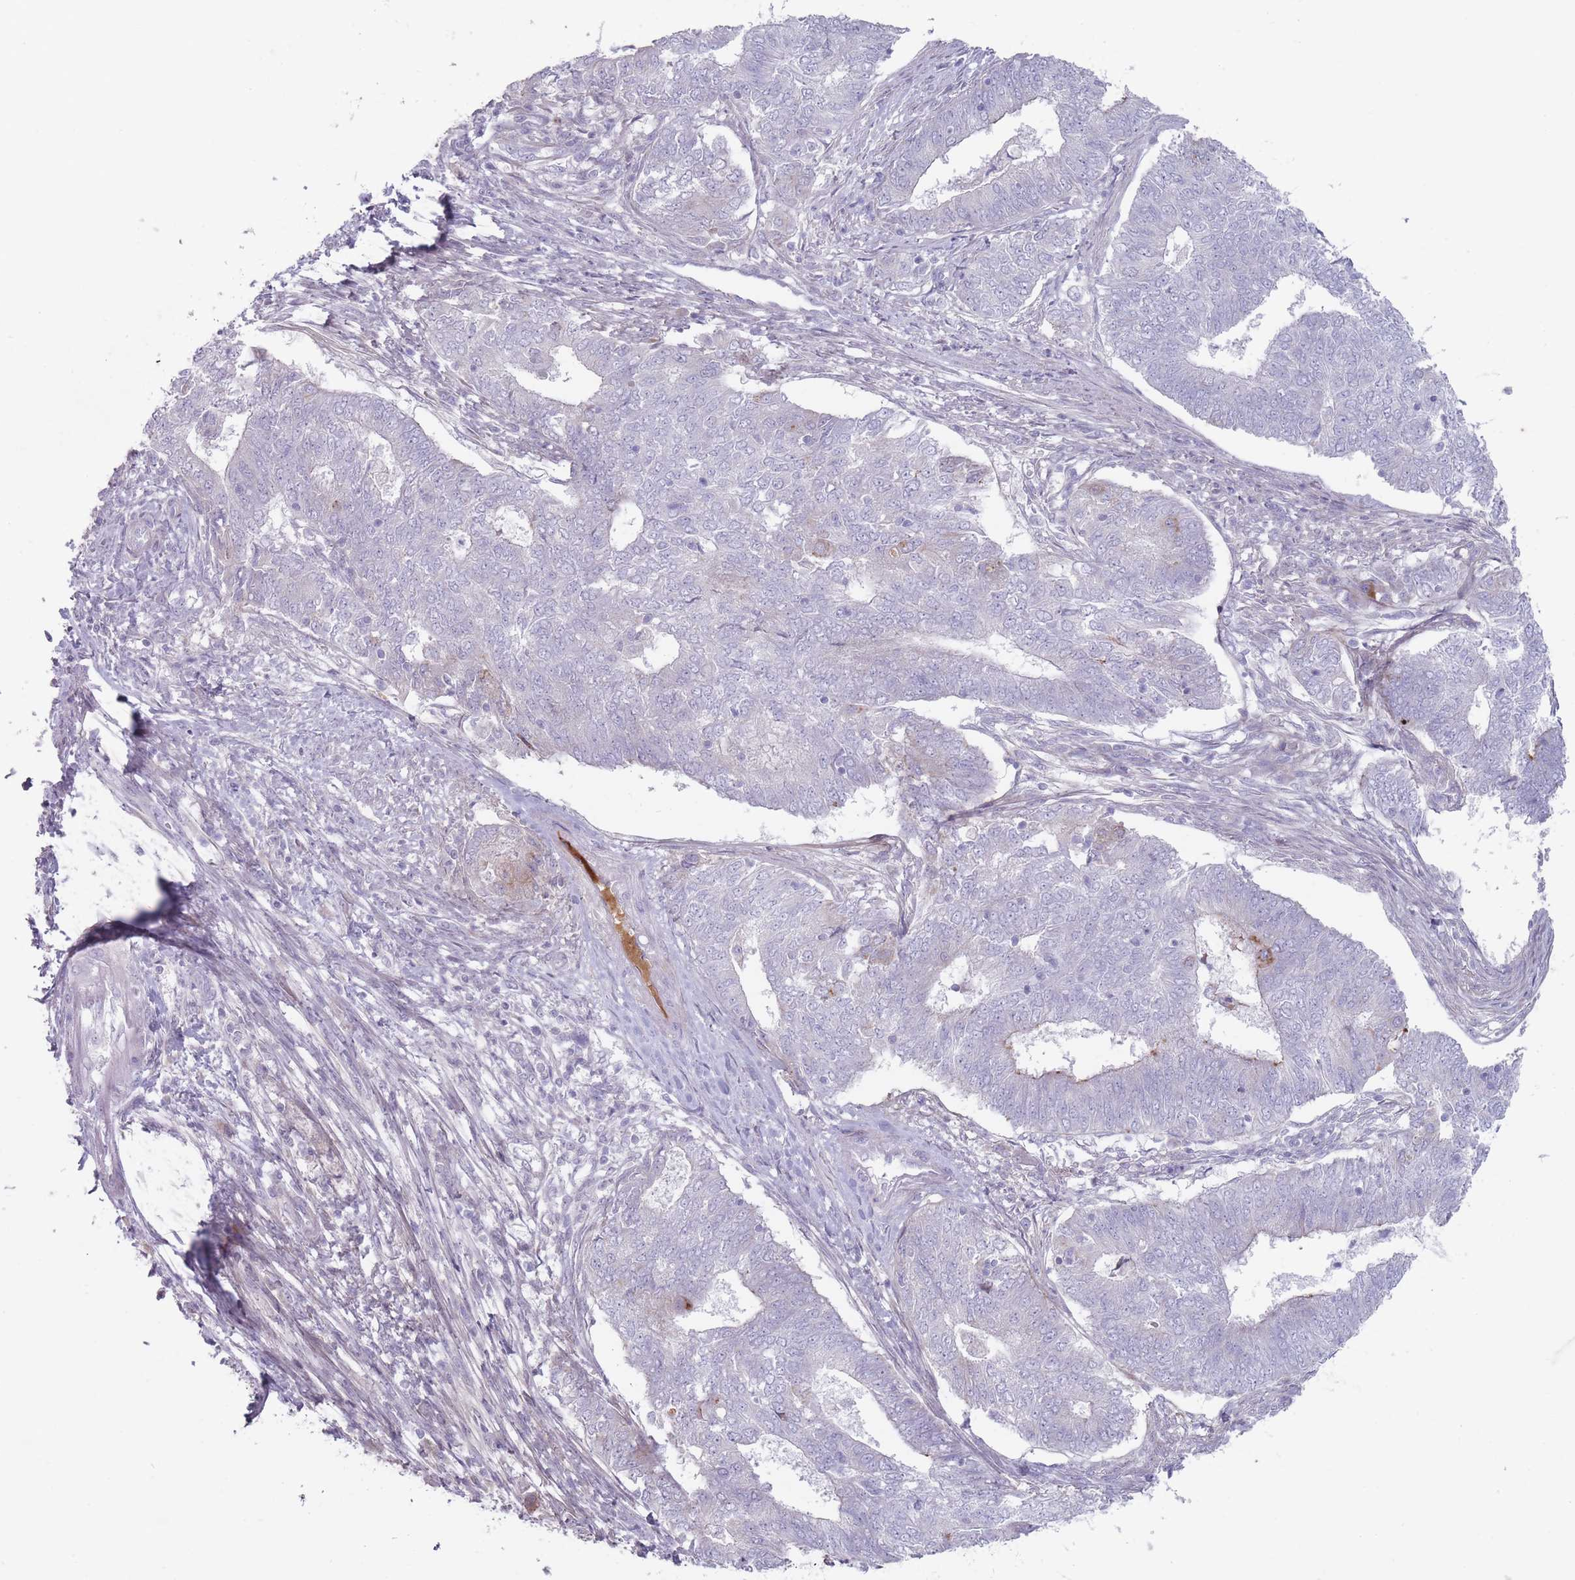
{"staining": {"intensity": "negative", "quantity": "none", "location": "none"}, "tissue": "endometrial cancer", "cell_type": "Tumor cells", "image_type": "cancer", "snomed": [{"axis": "morphology", "description": "Adenocarcinoma, NOS"}, {"axis": "topography", "description": "Endometrium"}], "caption": "Human adenocarcinoma (endometrial) stained for a protein using immunohistochemistry (IHC) exhibits no positivity in tumor cells.", "gene": "PAIP2B", "patient": {"sex": "female", "age": 62}}